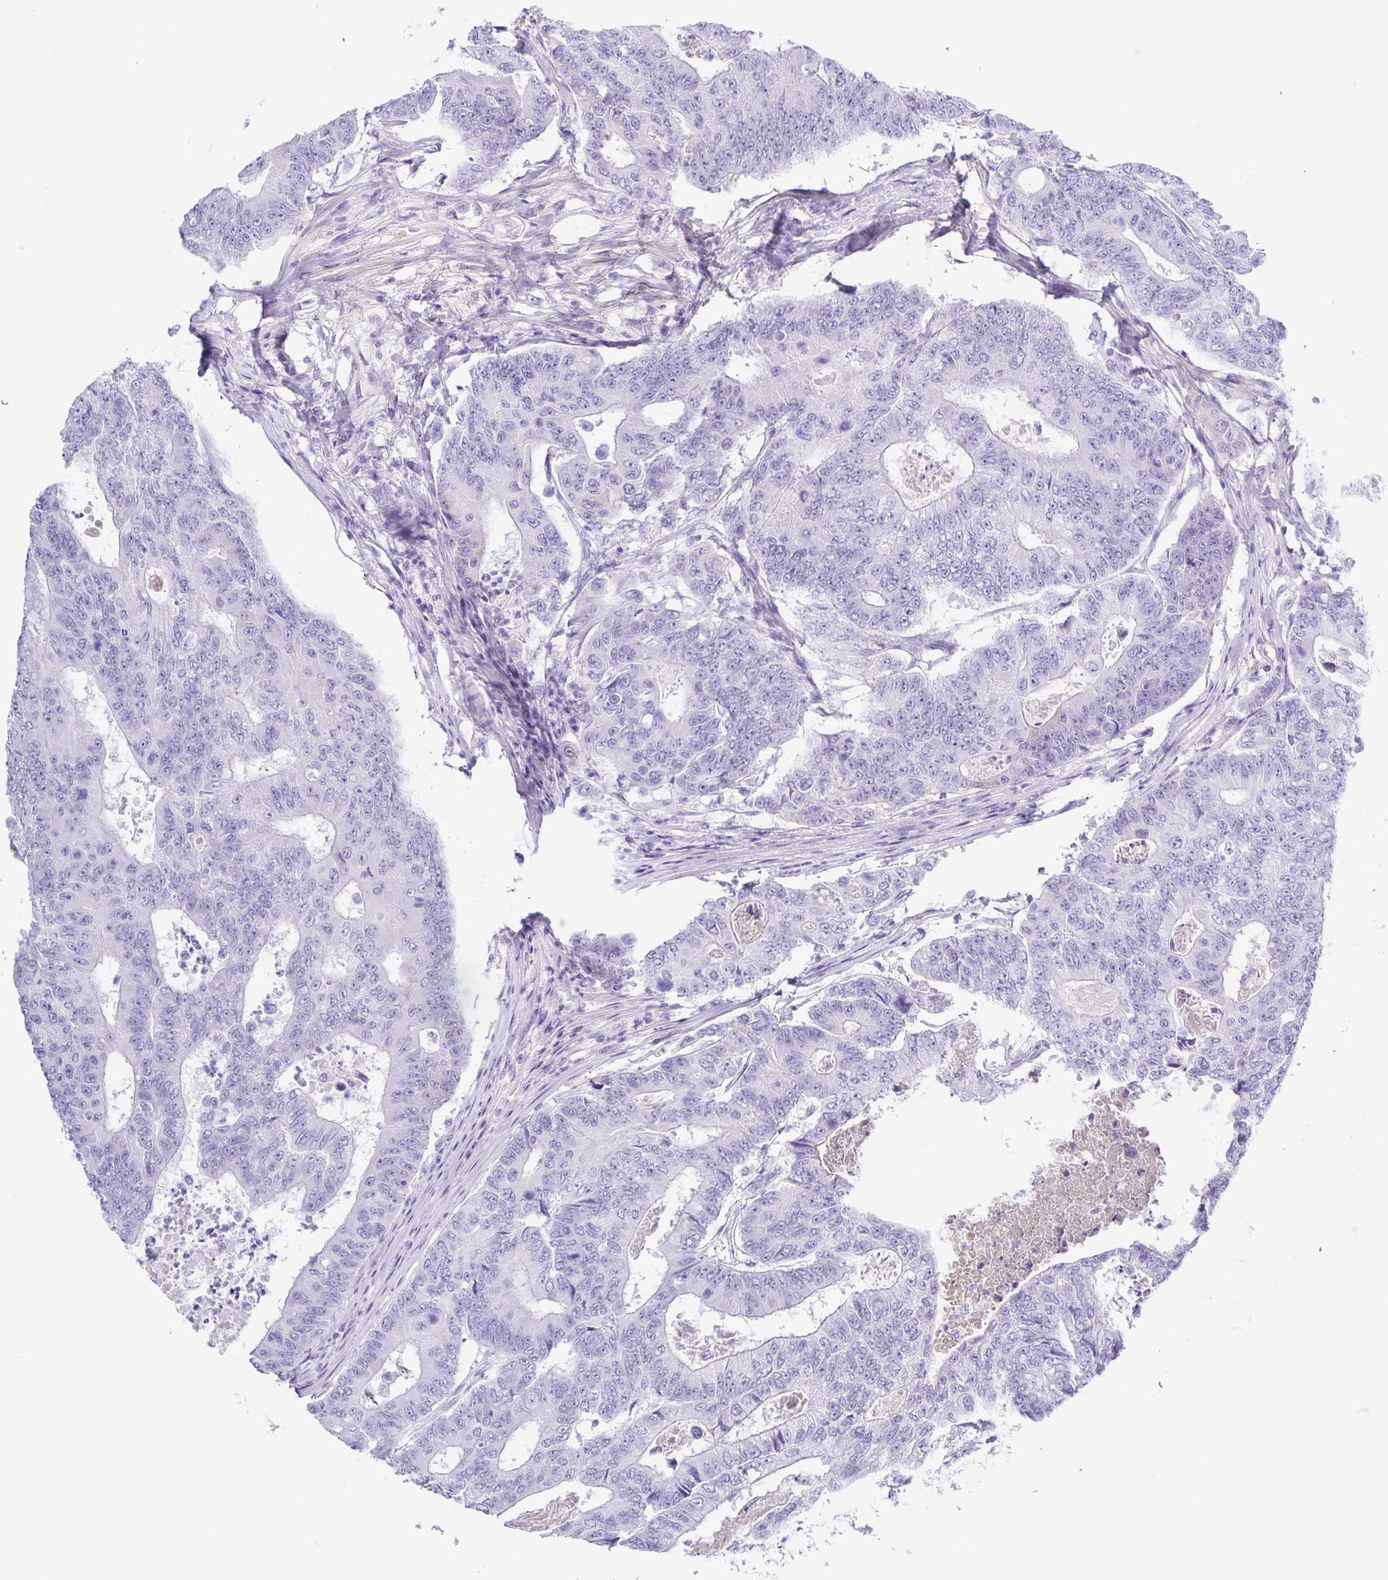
{"staining": {"intensity": "negative", "quantity": "none", "location": "none"}, "tissue": "colorectal cancer", "cell_type": "Tumor cells", "image_type": "cancer", "snomed": [{"axis": "morphology", "description": "Adenocarcinoma, NOS"}, {"axis": "topography", "description": "Colon"}], "caption": "Colorectal cancer was stained to show a protein in brown. There is no significant expression in tumor cells.", "gene": "UBQLN3", "patient": {"sex": "female", "age": 48}}